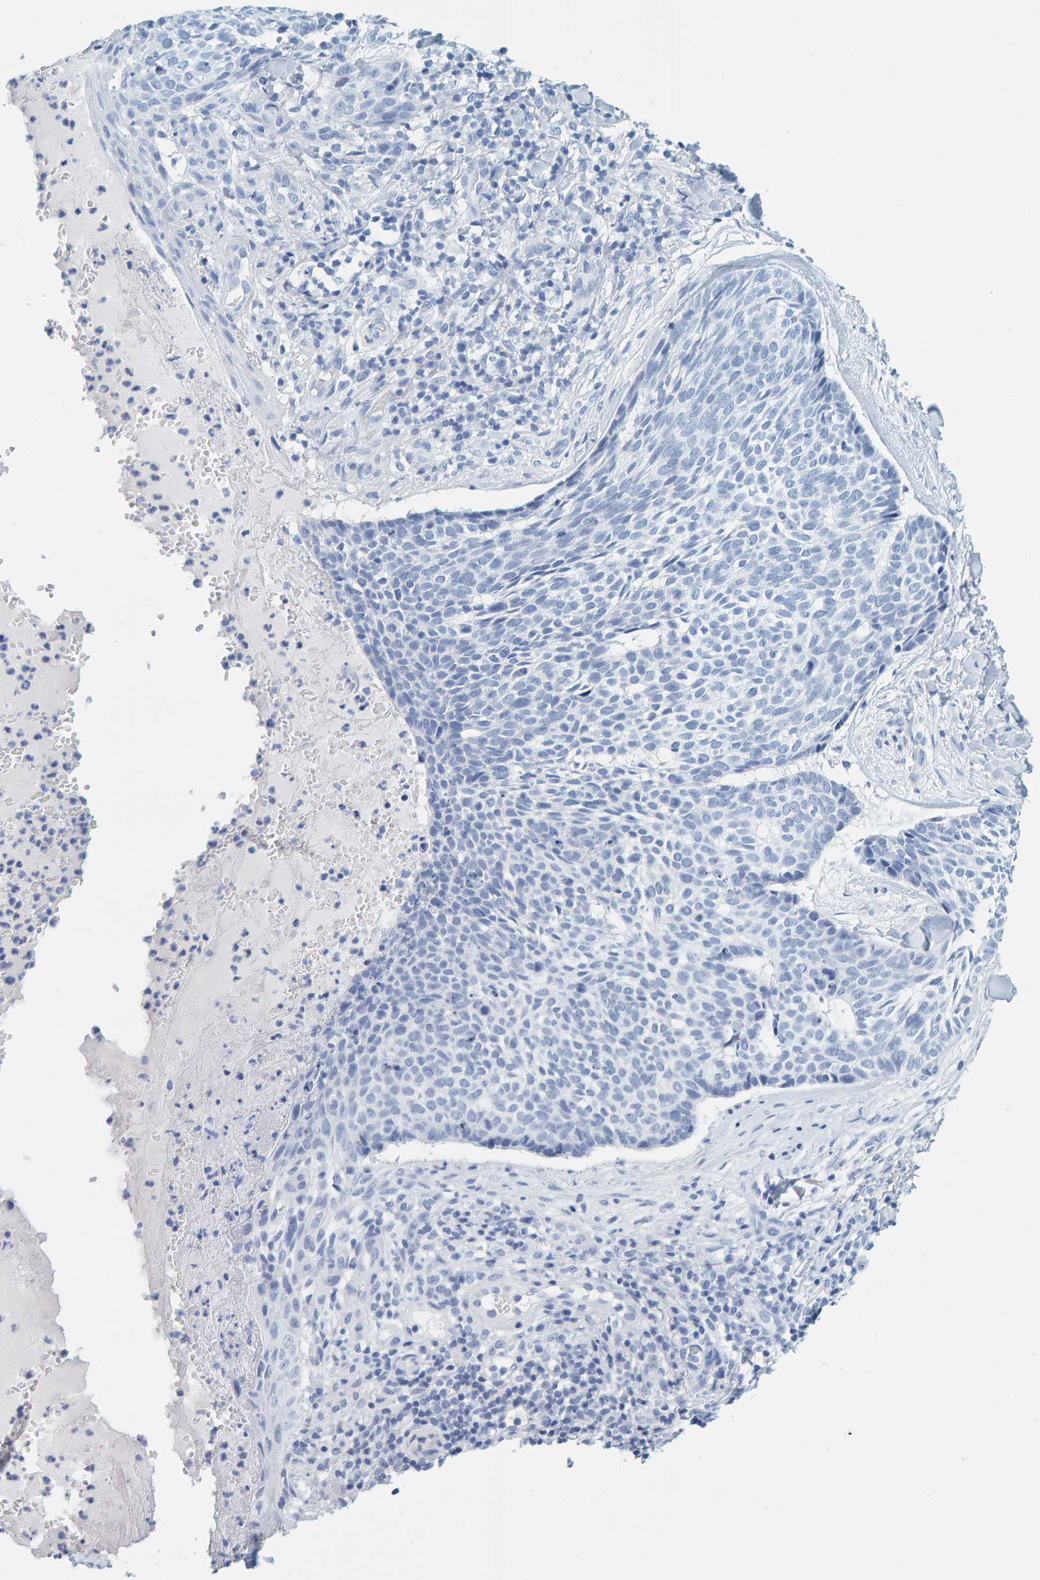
{"staining": {"intensity": "negative", "quantity": "none", "location": "none"}, "tissue": "skin cancer", "cell_type": "Tumor cells", "image_type": "cancer", "snomed": [{"axis": "morphology", "description": "Normal tissue, NOS"}, {"axis": "morphology", "description": "Basal cell carcinoma"}, {"axis": "topography", "description": "Skin"}], "caption": "This is a micrograph of immunohistochemistry staining of basal cell carcinoma (skin), which shows no positivity in tumor cells. (DAB IHC, high magnification).", "gene": "SFTPC", "patient": {"sex": "male", "age": 67}}